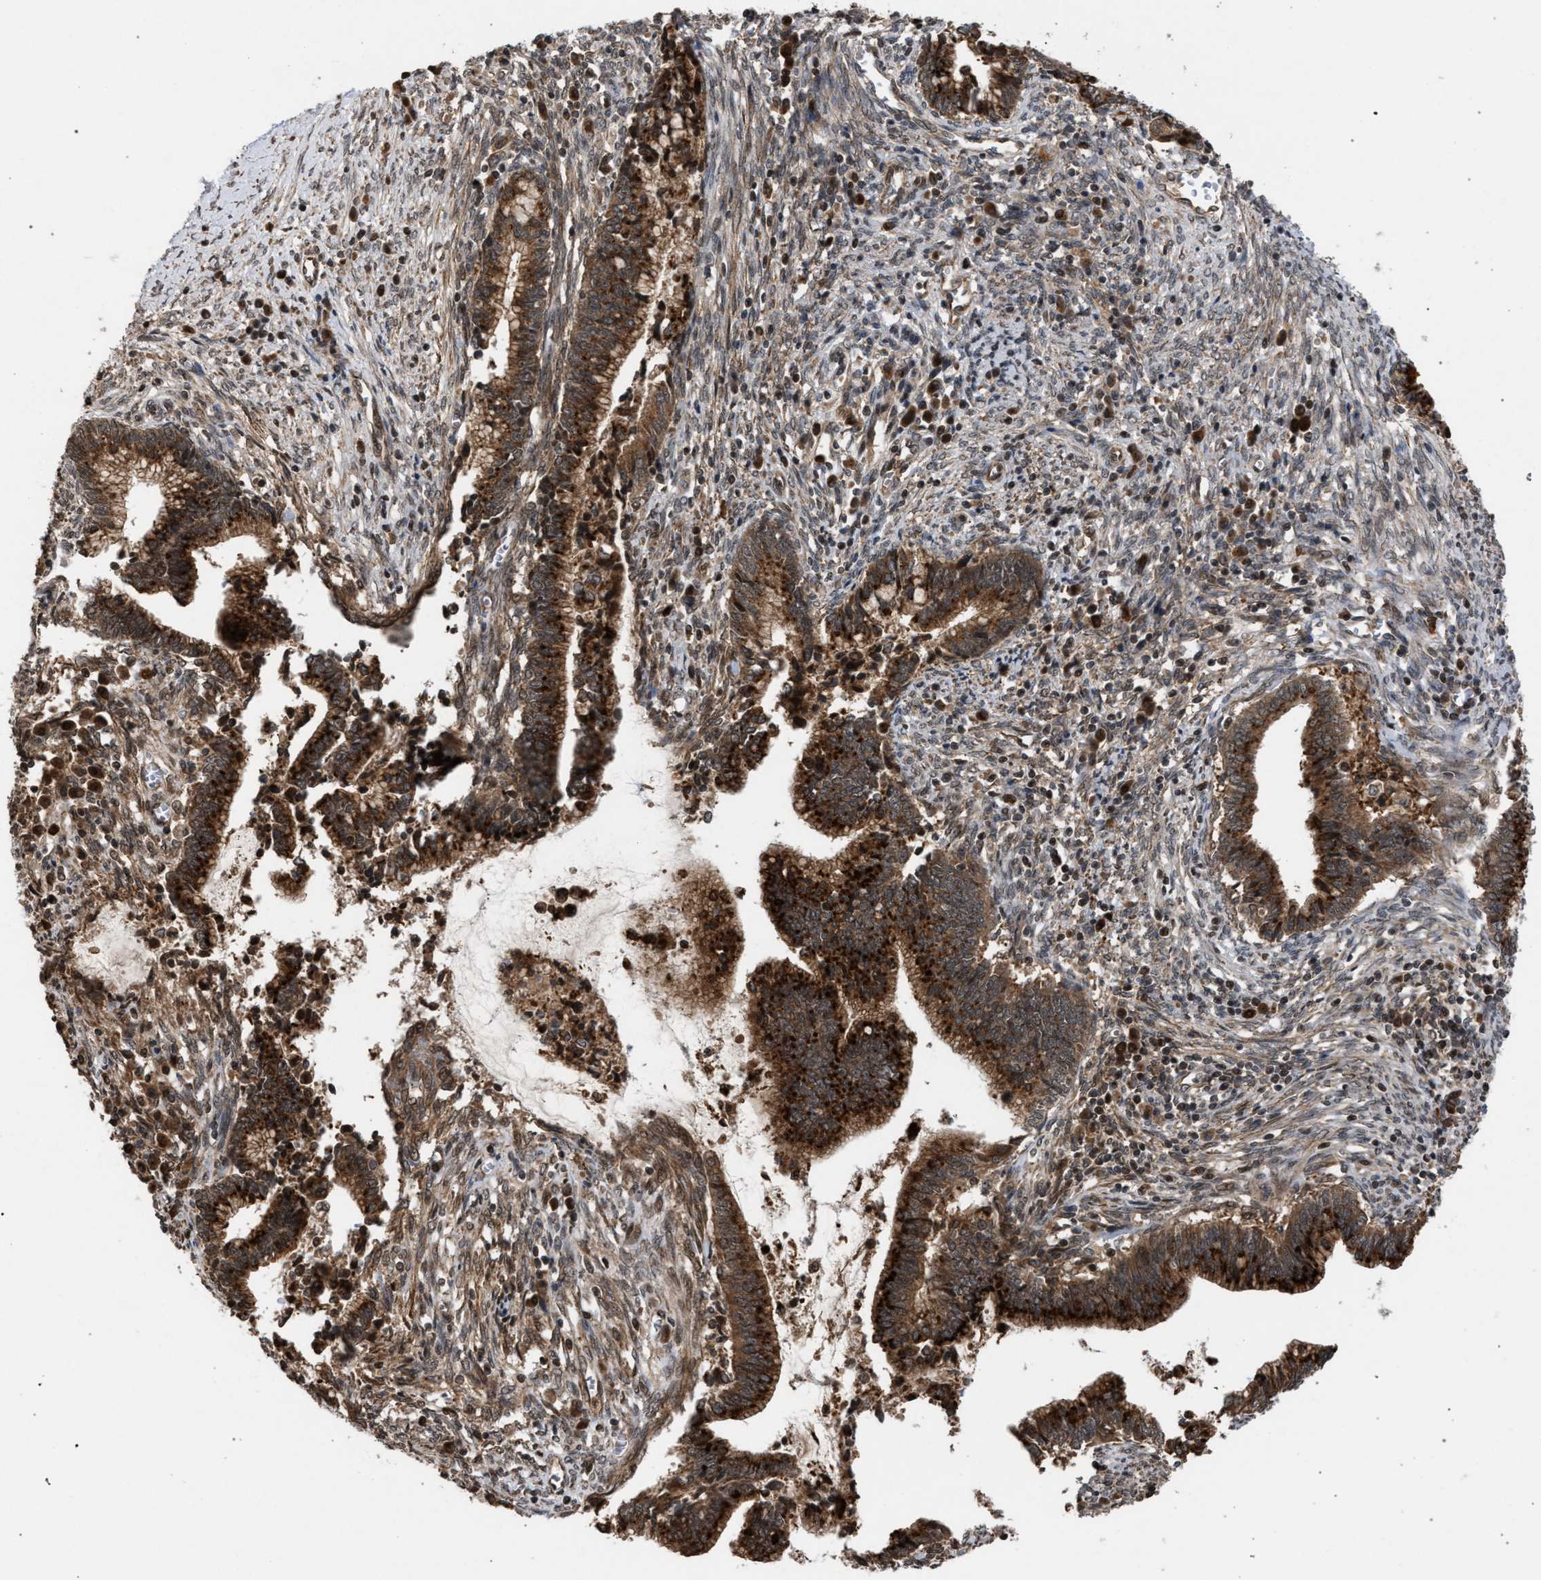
{"staining": {"intensity": "strong", "quantity": ">75%", "location": "cytoplasmic/membranous"}, "tissue": "cervical cancer", "cell_type": "Tumor cells", "image_type": "cancer", "snomed": [{"axis": "morphology", "description": "Adenocarcinoma, NOS"}, {"axis": "topography", "description": "Cervix"}], "caption": "An IHC photomicrograph of neoplastic tissue is shown. Protein staining in brown highlights strong cytoplasmic/membranous positivity in cervical cancer (adenocarcinoma) within tumor cells. The staining is performed using DAB (3,3'-diaminobenzidine) brown chromogen to label protein expression. The nuclei are counter-stained blue using hematoxylin.", "gene": "IRAK4", "patient": {"sex": "female", "age": 44}}